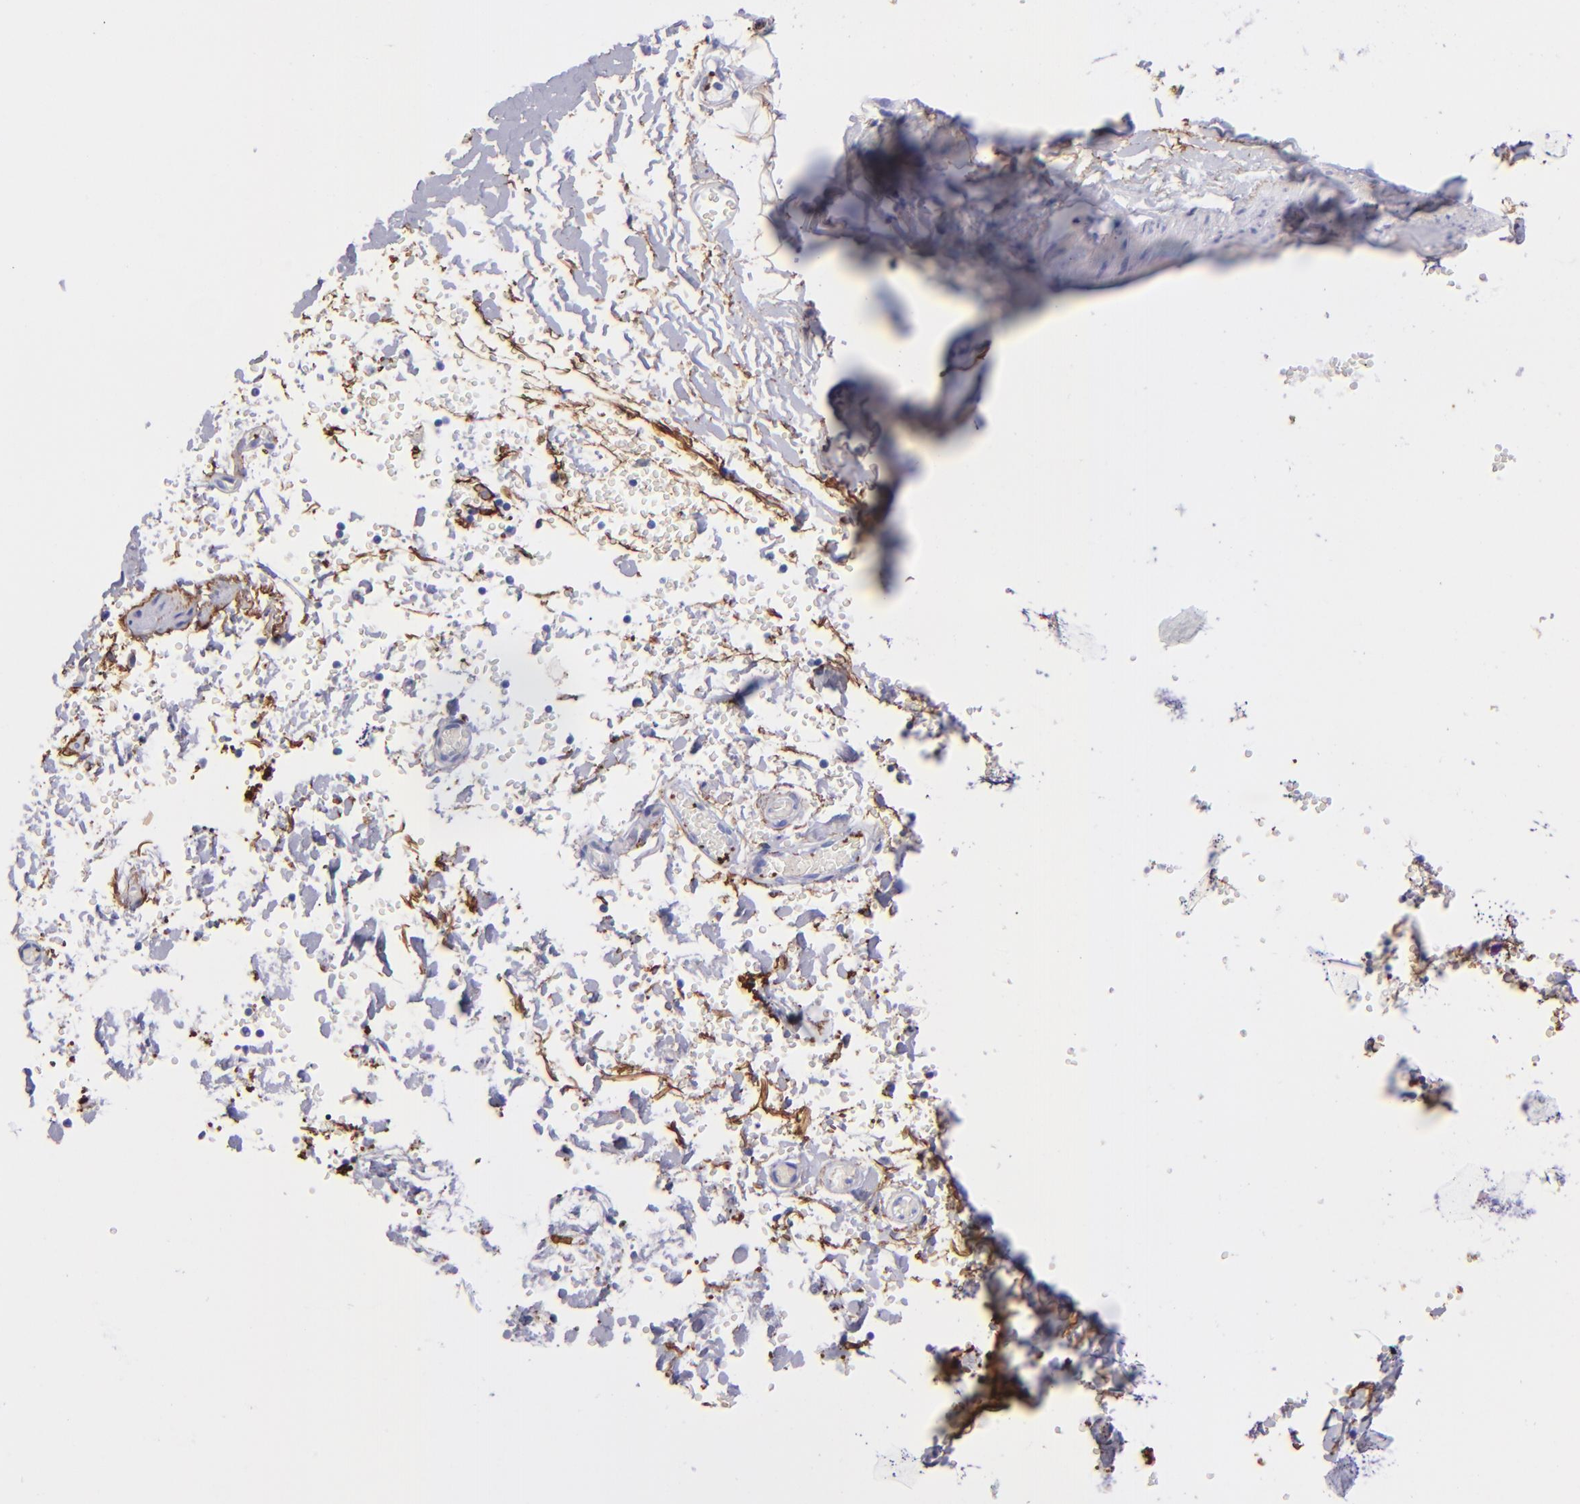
{"staining": {"intensity": "negative", "quantity": "none", "location": "none"}, "tissue": "adipose tissue", "cell_type": "Adipocytes", "image_type": "normal", "snomed": [{"axis": "morphology", "description": "Normal tissue, NOS"}, {"axis": "topography", "description": "Bronchus"}, {"axis": "topography", "description": "Lung"}], "caption": "High power microscopy histopathology image of an IHC histopathology image of normal adipose tissue, revealing no significant staining in adipocytes.", "gene": "EFCAB13", "patient": {"sex": "female", "age": 56}}